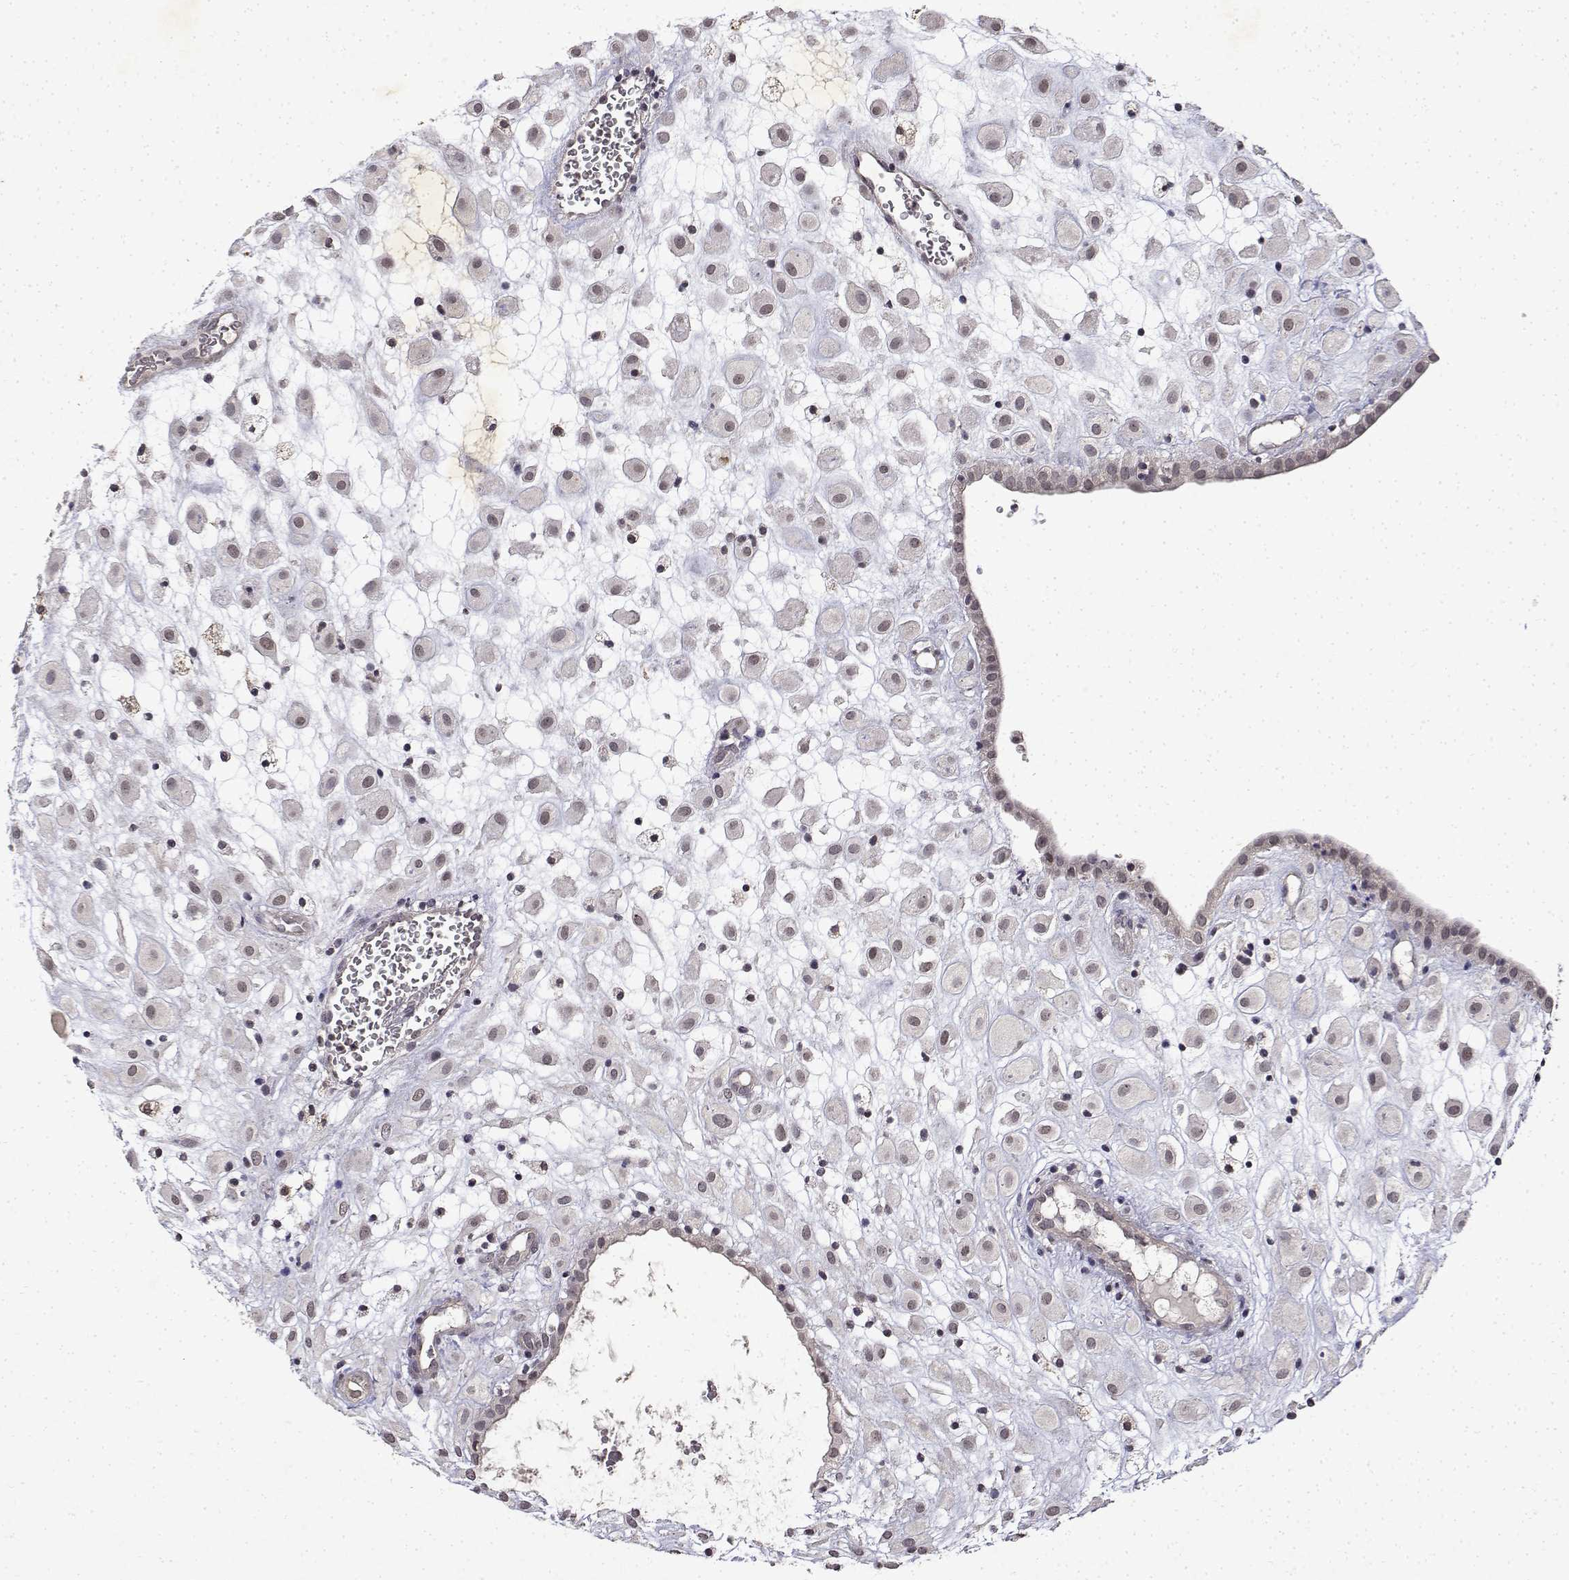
{"staining": {"intensity": "negative", "quantity": "none", "location": "none"}, "tissue": "placenta", "cell_type": "Decidual cells", "image_type": "normal", "snomed": [{"axis": "morphology", "description": "Normal tissue, NOS"}, {"axis": "topography", "description": "Placenta"}], "caption": "This is an immunohistochemistry (IHC) image of benign human placenta. There is no positivity in decidual cells.", "gene": "BDNF", "patient": {"sex": "female", "age": 24}}